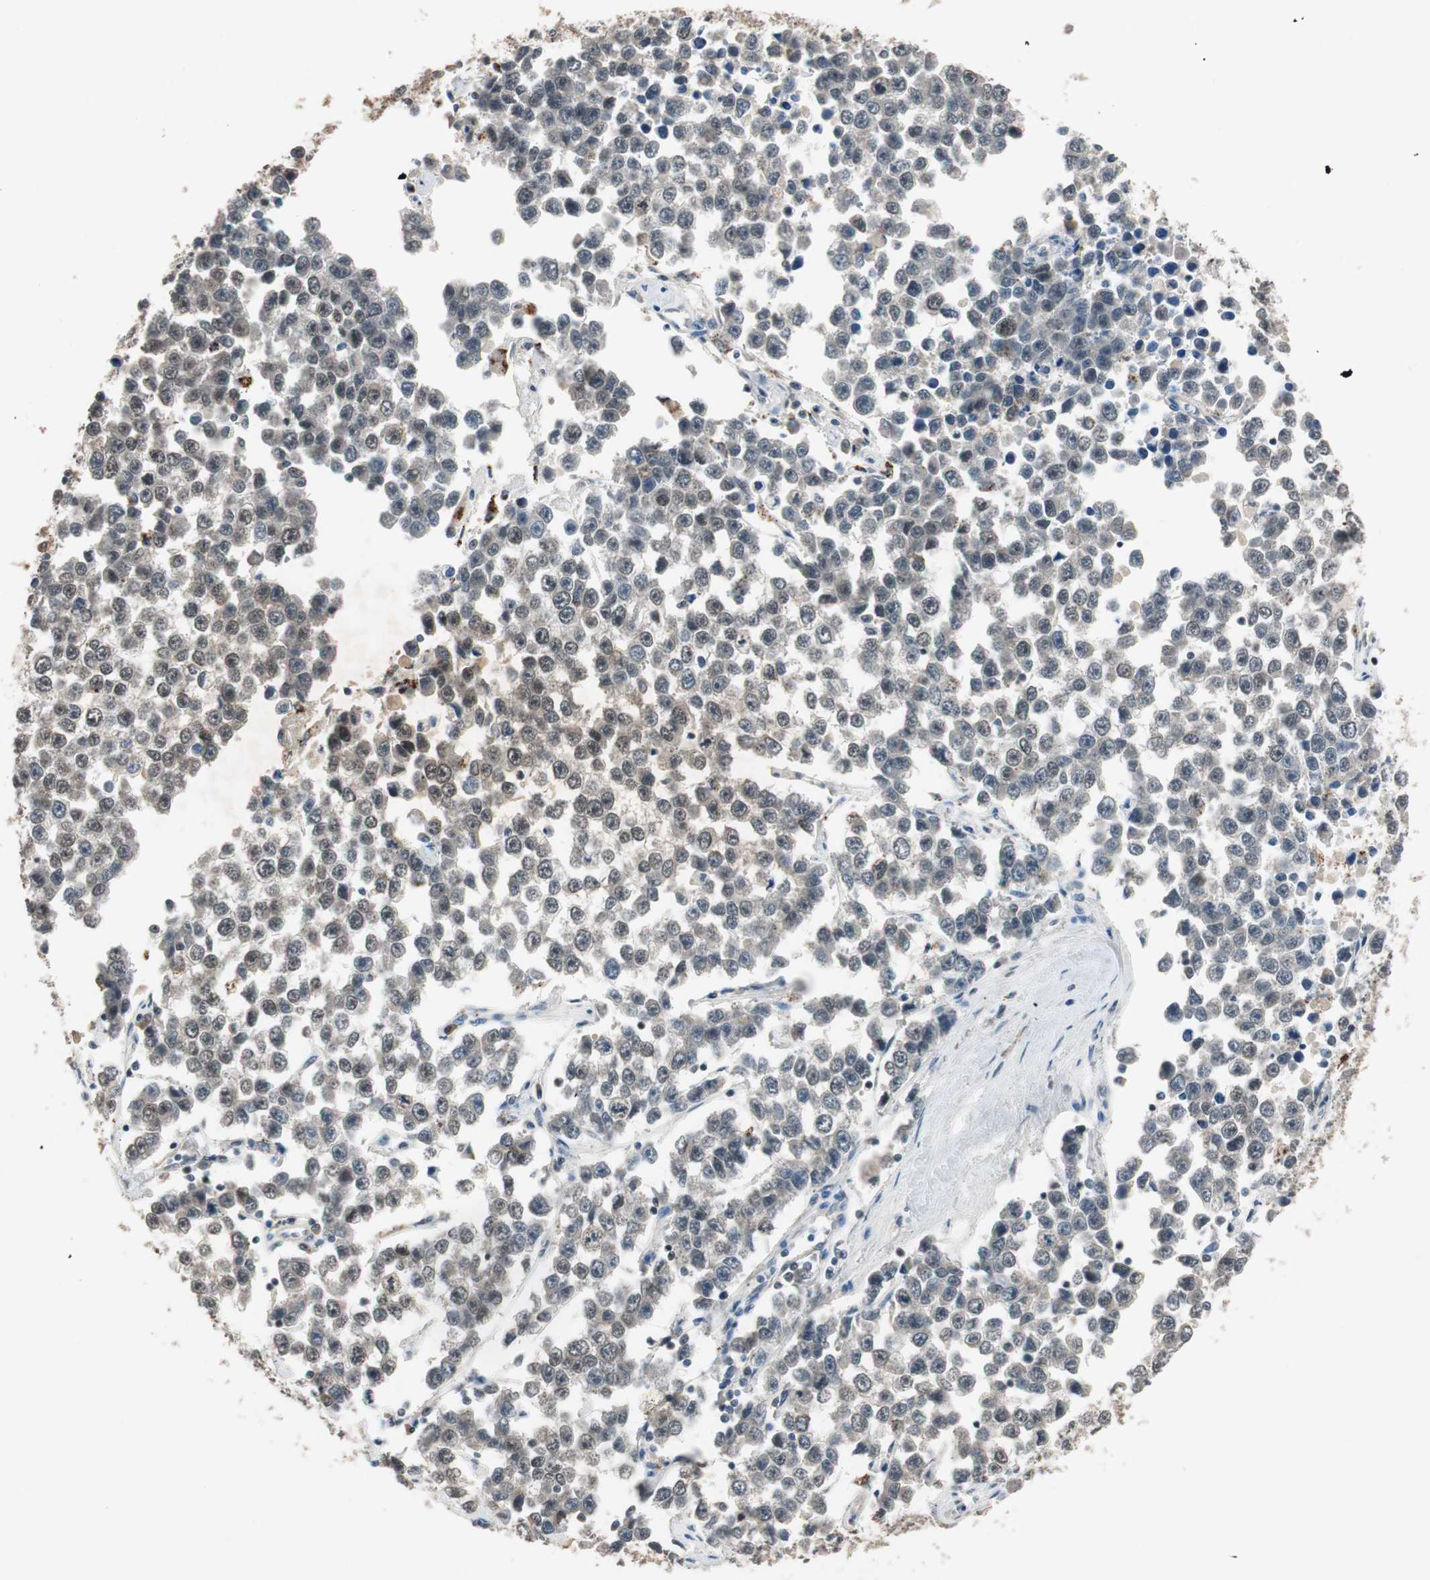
{"staining": {"intensity": "weak", "quantity": "<25%", "location": "cytoplasmic/membranous"}, "tissue": "testis cancer", "cell_type": "Tumor cells", "image_type": "cancer", "snomed": [{"axis": "morphology", "description": "Seminoma, NOS"}, {"axis": "morphology", "description": "Carcinoma, Embryonal, NOS"}, {"axis": "topography", "description": "Testis"}], "caption": "Testis cancer (seminoma) stained for a protein using IHC displays no staining tumor cells.", "gene": "BOLA1", "patient": {"sex": "male", "age": 52}}